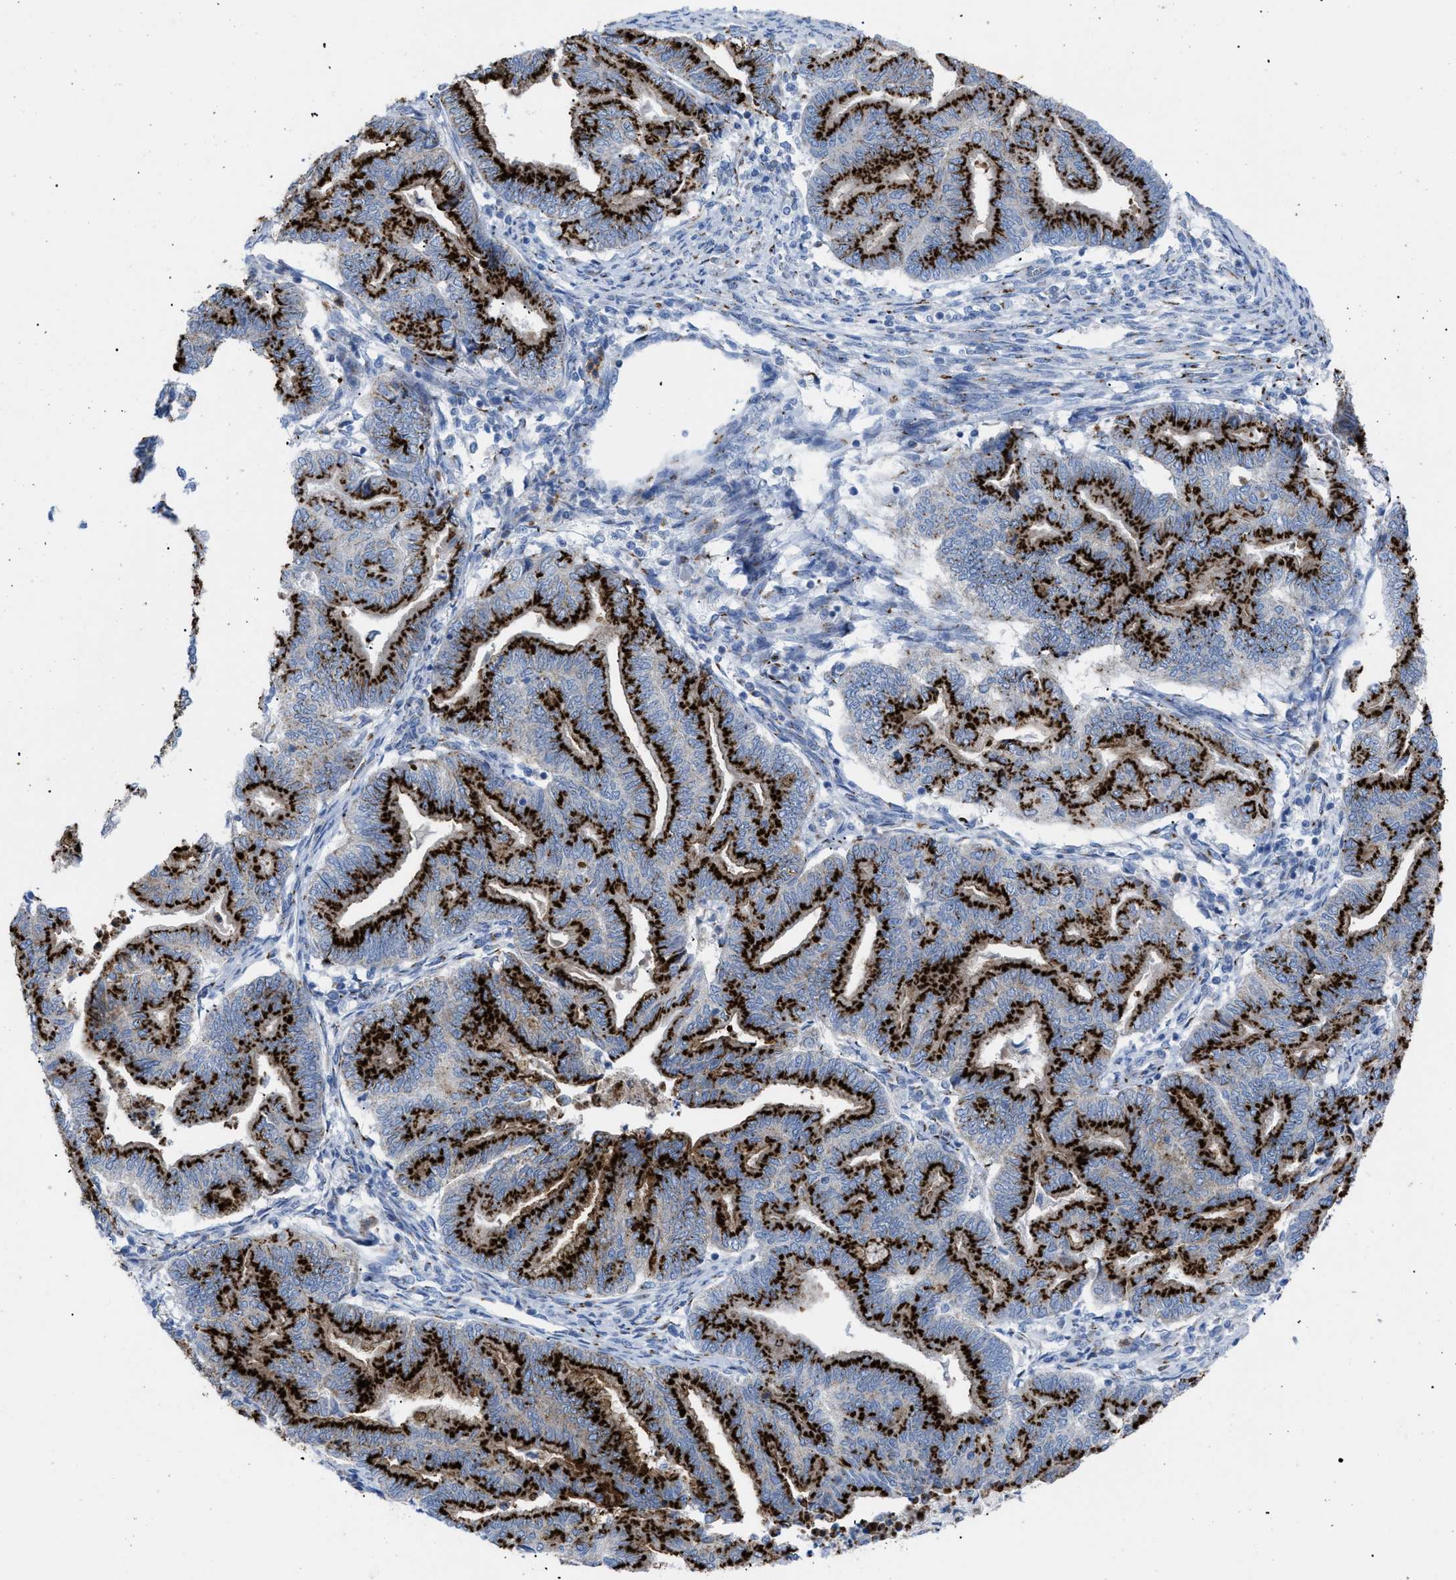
{"staining": {"intensity": "strong", "quantity": ">75%", "location": "cytoplasmic/membranous"}, "tissue": "endometrial cancer", "cell_type": "Tumor cells", "image_type": "cancer", "snomed": [{"axis": "morphology", "description": "Adenocarcinoma, NOS"}, {"axis": "topography", "description": "Endometrium"}], "caption": "Immunohistochemistry (IHC) of human endometrial adenocarcinoma shows high levels of strong cytoplasmic/membranous staining in about >75% of tumor cells.", "gene": "TMEM17", "patient": {"sex": "female", "age": 79}}